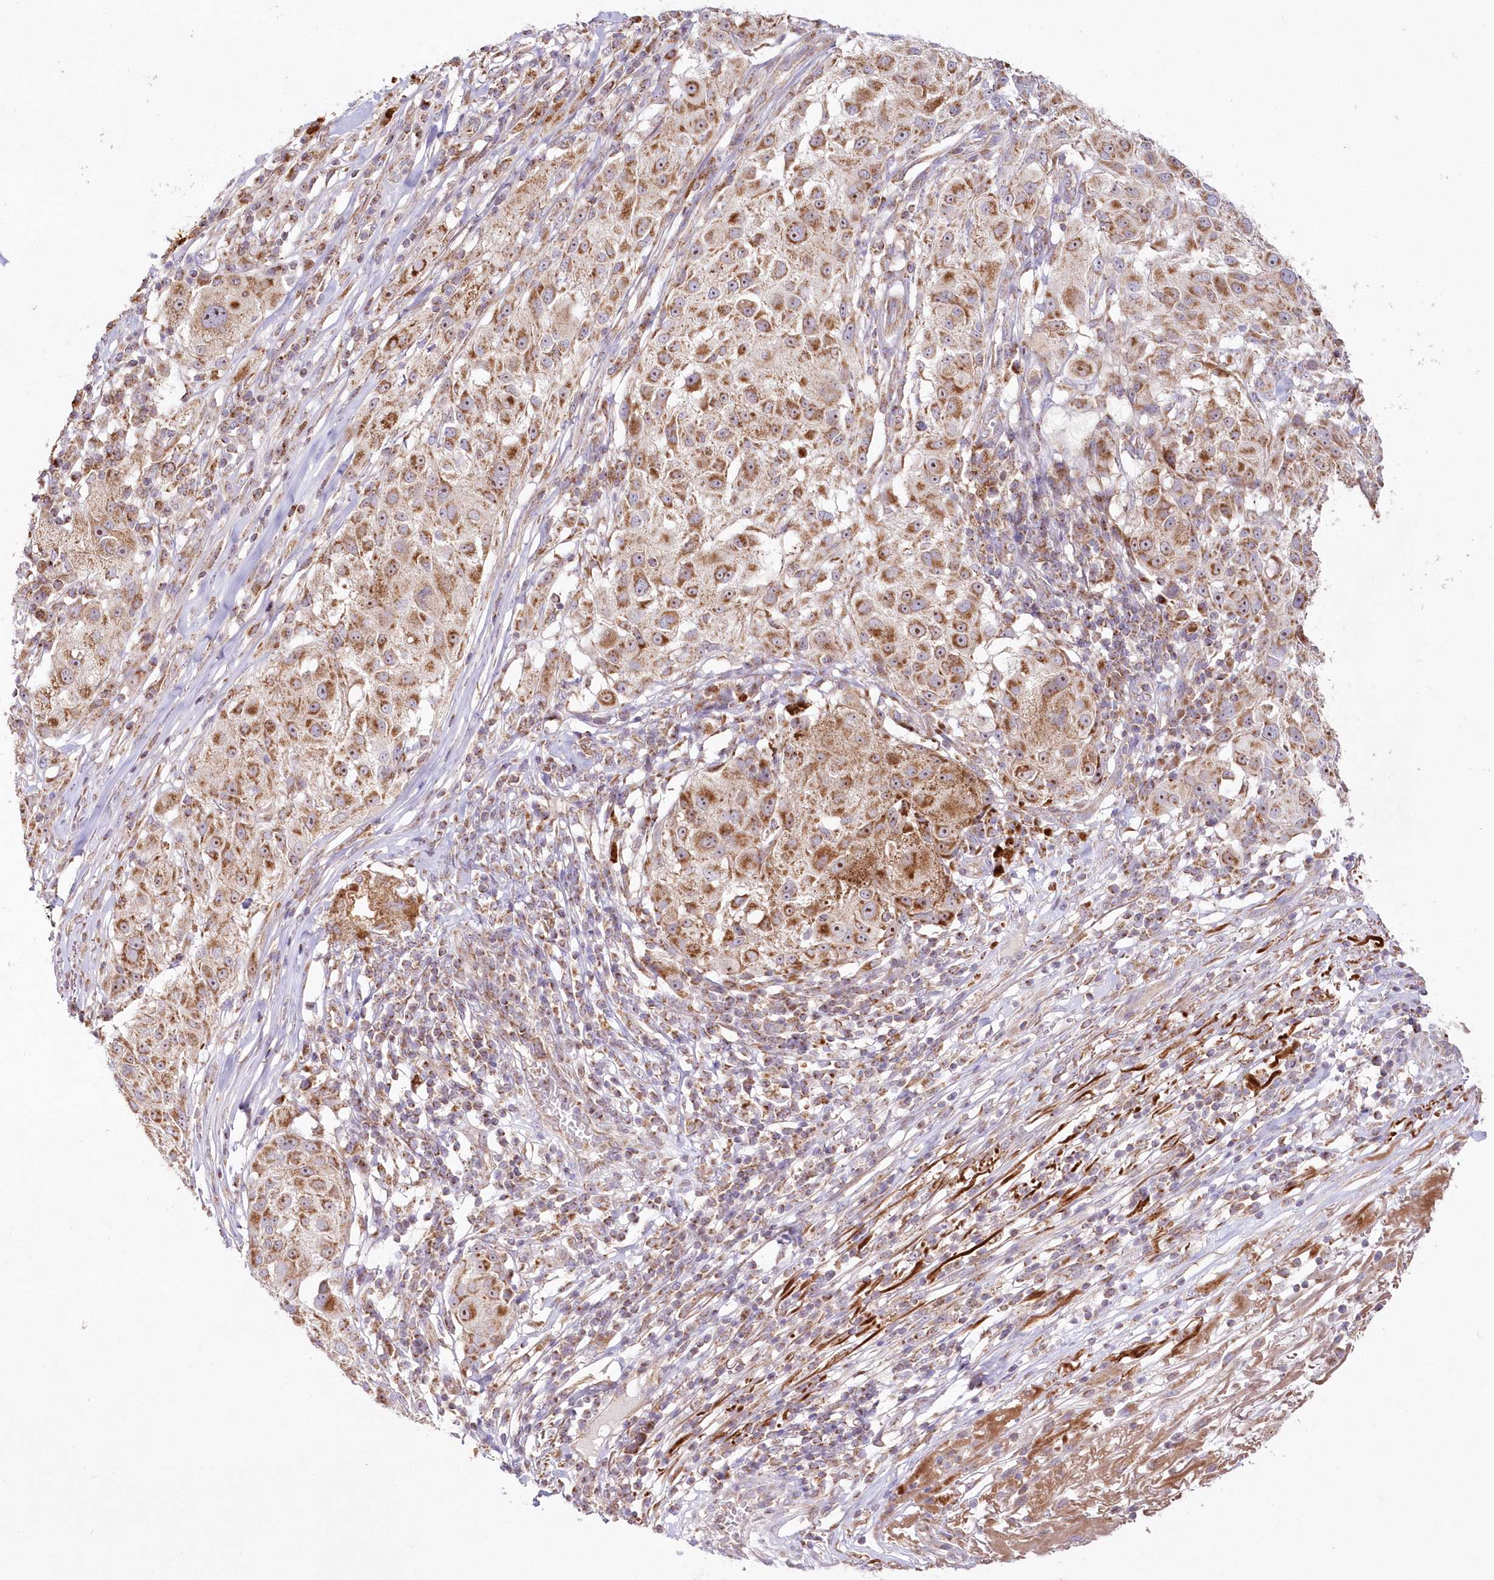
{"staining": {"intensity": "moderate", "quantity": ">75%", "location": "cytoplasmic/membranous"}, "tissue": "melanoma", "cell_type": "Tumor cells", "image_type": "cancer", "snomed": [{"axis": "morphology", "description": "Necrosis, NOS"}, {"axis": "morphology", "description": "Malignant melanoma, NOS"}, {"axis": "topography", "description": "Skin"}], "caption": "A brown stain shows moderate cytoplasmic/membranous staining of a protein in human malignant melanoma tumor cells.", "gene": "DNA2", "patient": {"sex": "female", "age": 87}}